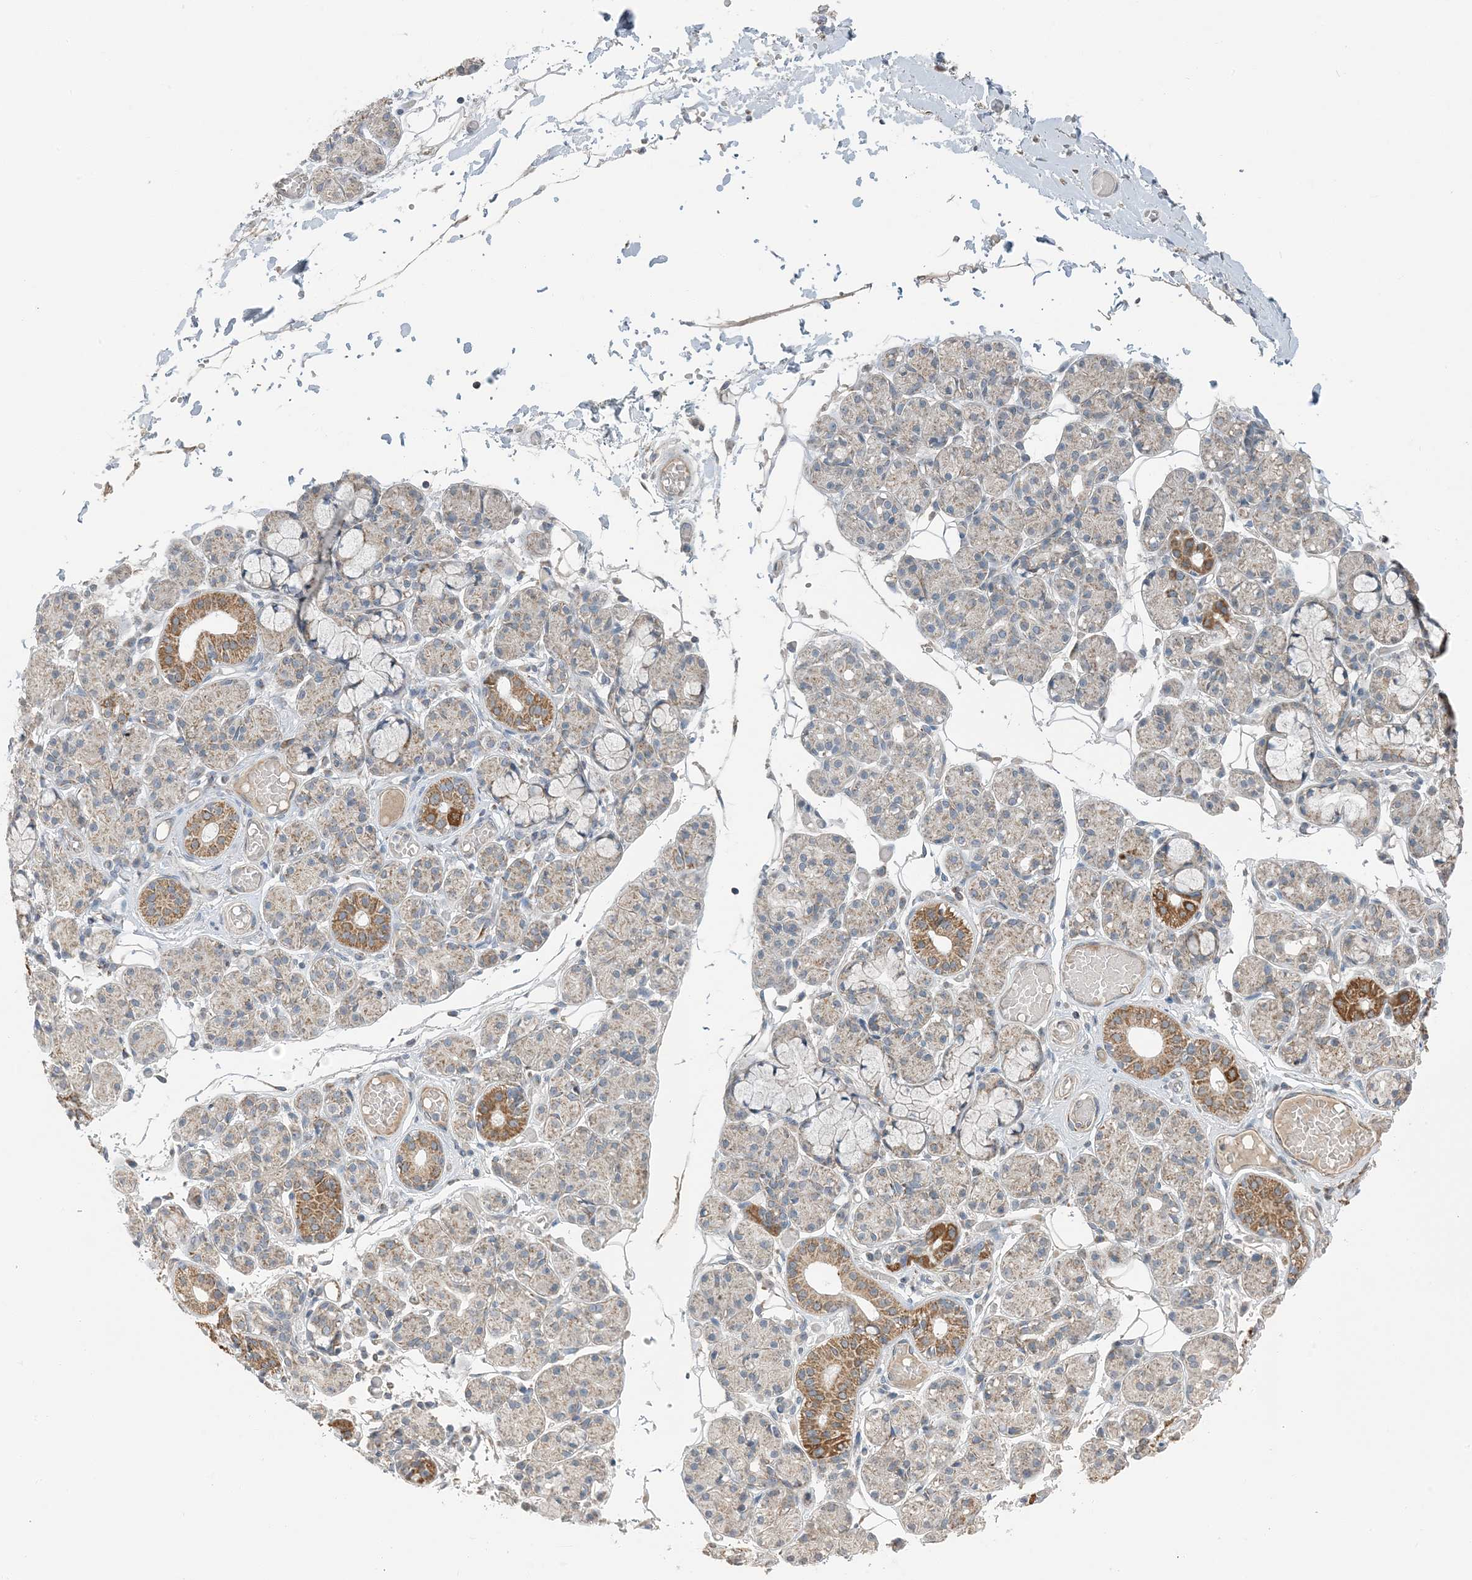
{"staining": {"intensity": "moderate", "quantity": "25%-75%", "location": "cytoplasmic/membranous"}, "tissue": "salivary gland", "cell_type": "Glandular cells", "image_type": "normal", "snomed": [{"axis": "morphology", "description": "Normal tissue, NOS"}, {"axis": "topography", "description": "Salivary gland"}], "caption": "Protein positivity by IHC demonstrates moderate cytoplasmic/membranous positivity in approximately 25%-75% of glandular cells in normal salivary gland. (DAB (3,3'-diaminobenzidine) IHC, brown staining for protein, blue staining for nuclei).", "gene": "PILRB", "patient": {"sex": "male", "age": 63}}